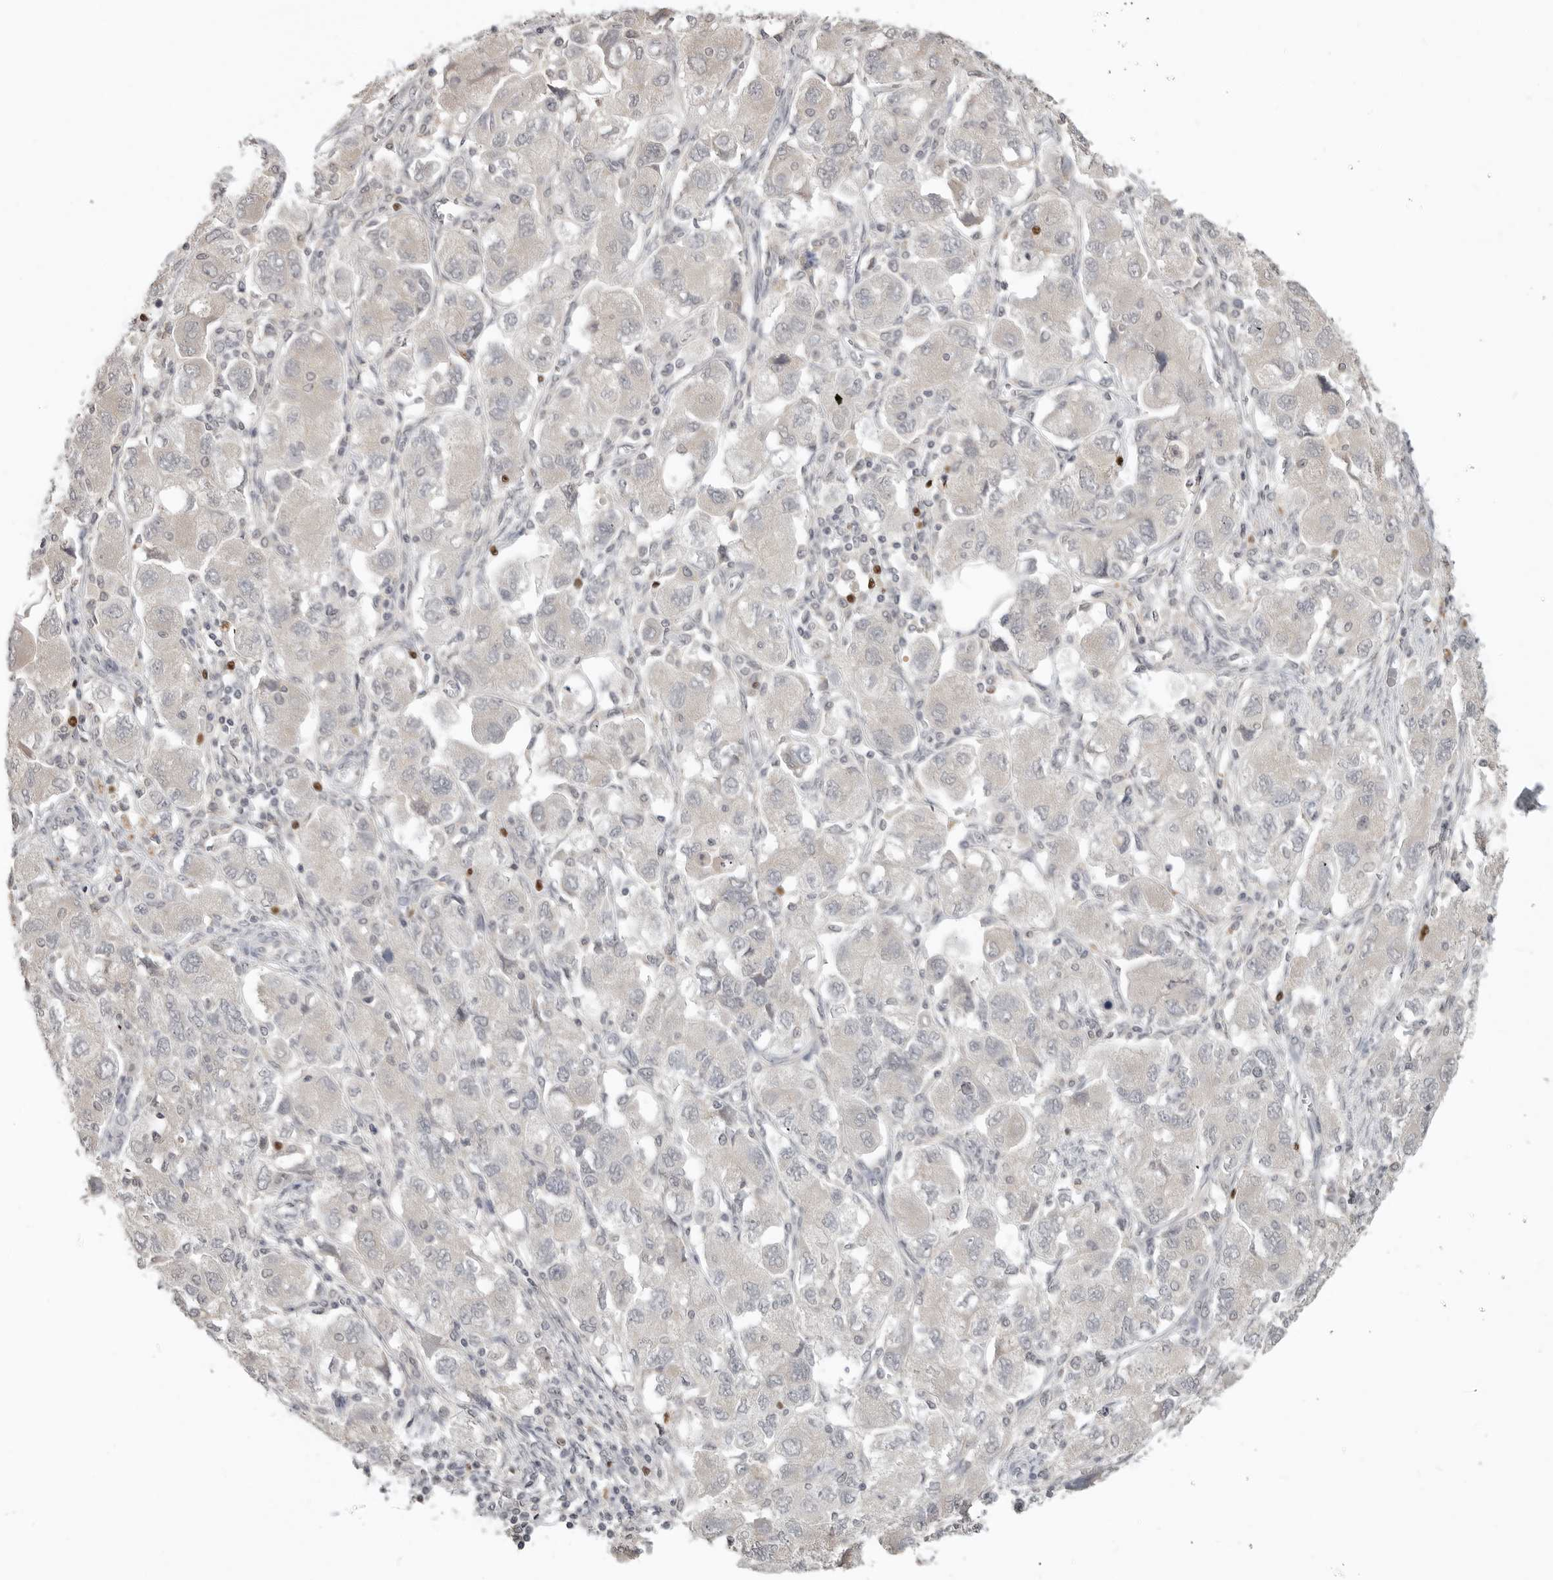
{"staining": {"intensity": "negative", "quantity": "none", "location": "none"}, "tissue": "ovarian cancer", "cell_type": "Tumor cells", "image_type": "cancer", "snomed": [{"axis": "morphology", "description": "Carcinoma, NOS"}, {"axis": "morphology", "description": "Cystadenocarcinoma, serous, NOS"}, {"axis": "topography", "description": "Ovary"}], "caption": "IHC histopathology image of neoplastic tissue: ovarian cancer stained with DAB displays no significant protein positivity in tumor cells. The staining is performed using DAB brown chromogen with nuclei counter-stained in using hematoxylin.", "gene": "FOXP3", "patient": {"sex": "female", "age": 69}}